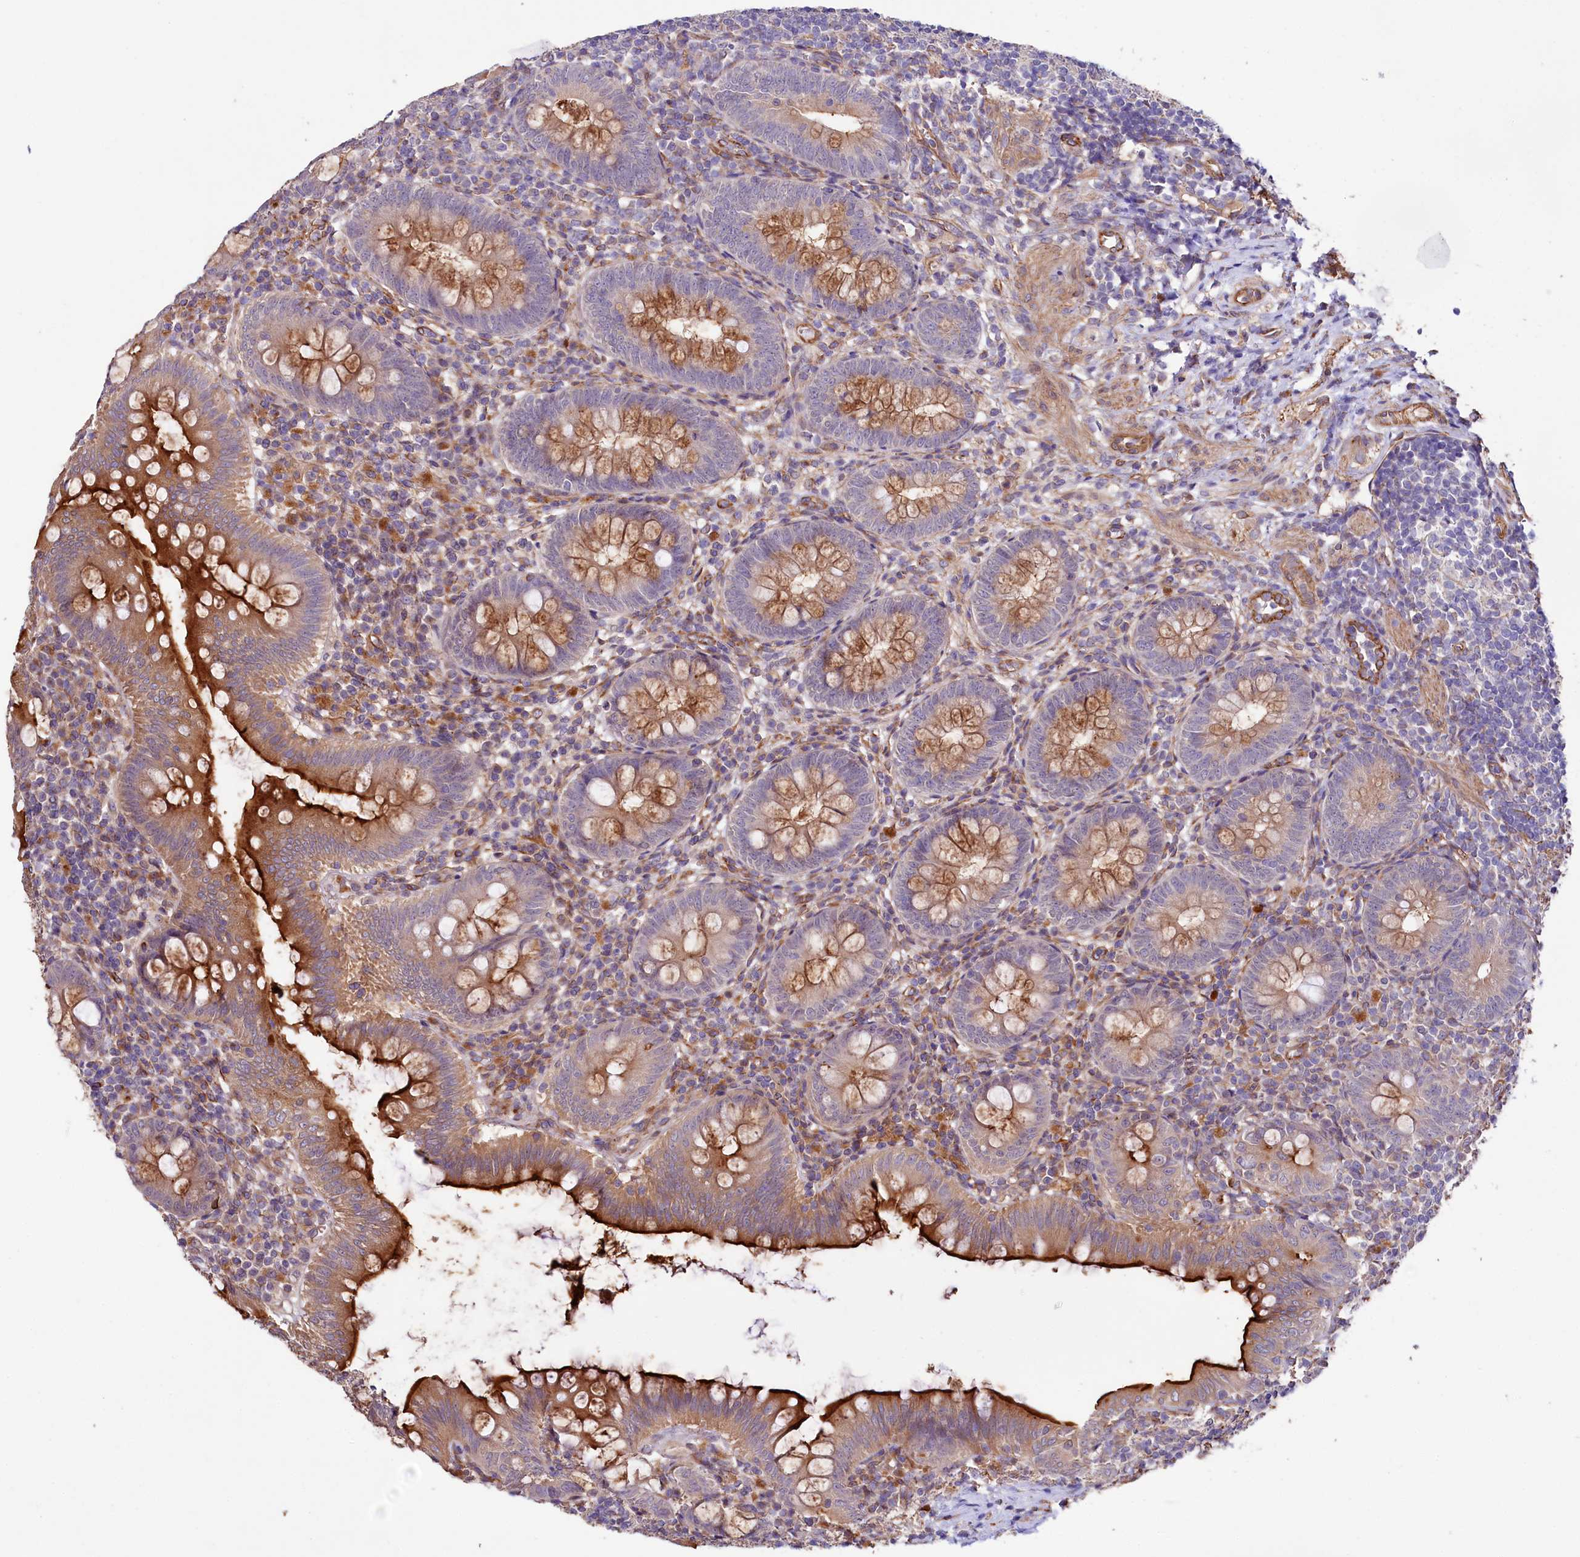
{"staining": {"intensity": "strong", "quantity": "25%-75%", "location": "cytoplasmic/membranous"}, "tissue": "appendix", "cell_type": "Glandular cells", "image_type": "normal", "snomed": [{"axis": "morphology", "description": "Normal tissue, NOS"}, {"axis": "topography", "description": "Appendix"}], "caption": "Normal appendix reveals strong cytoplasmic/membranous expression in approximately 25%-75% of glandular cells, visualized by immunohistochemistry.", "gene": "TTC12", "patient": {"sex": "male", "age": 14}}